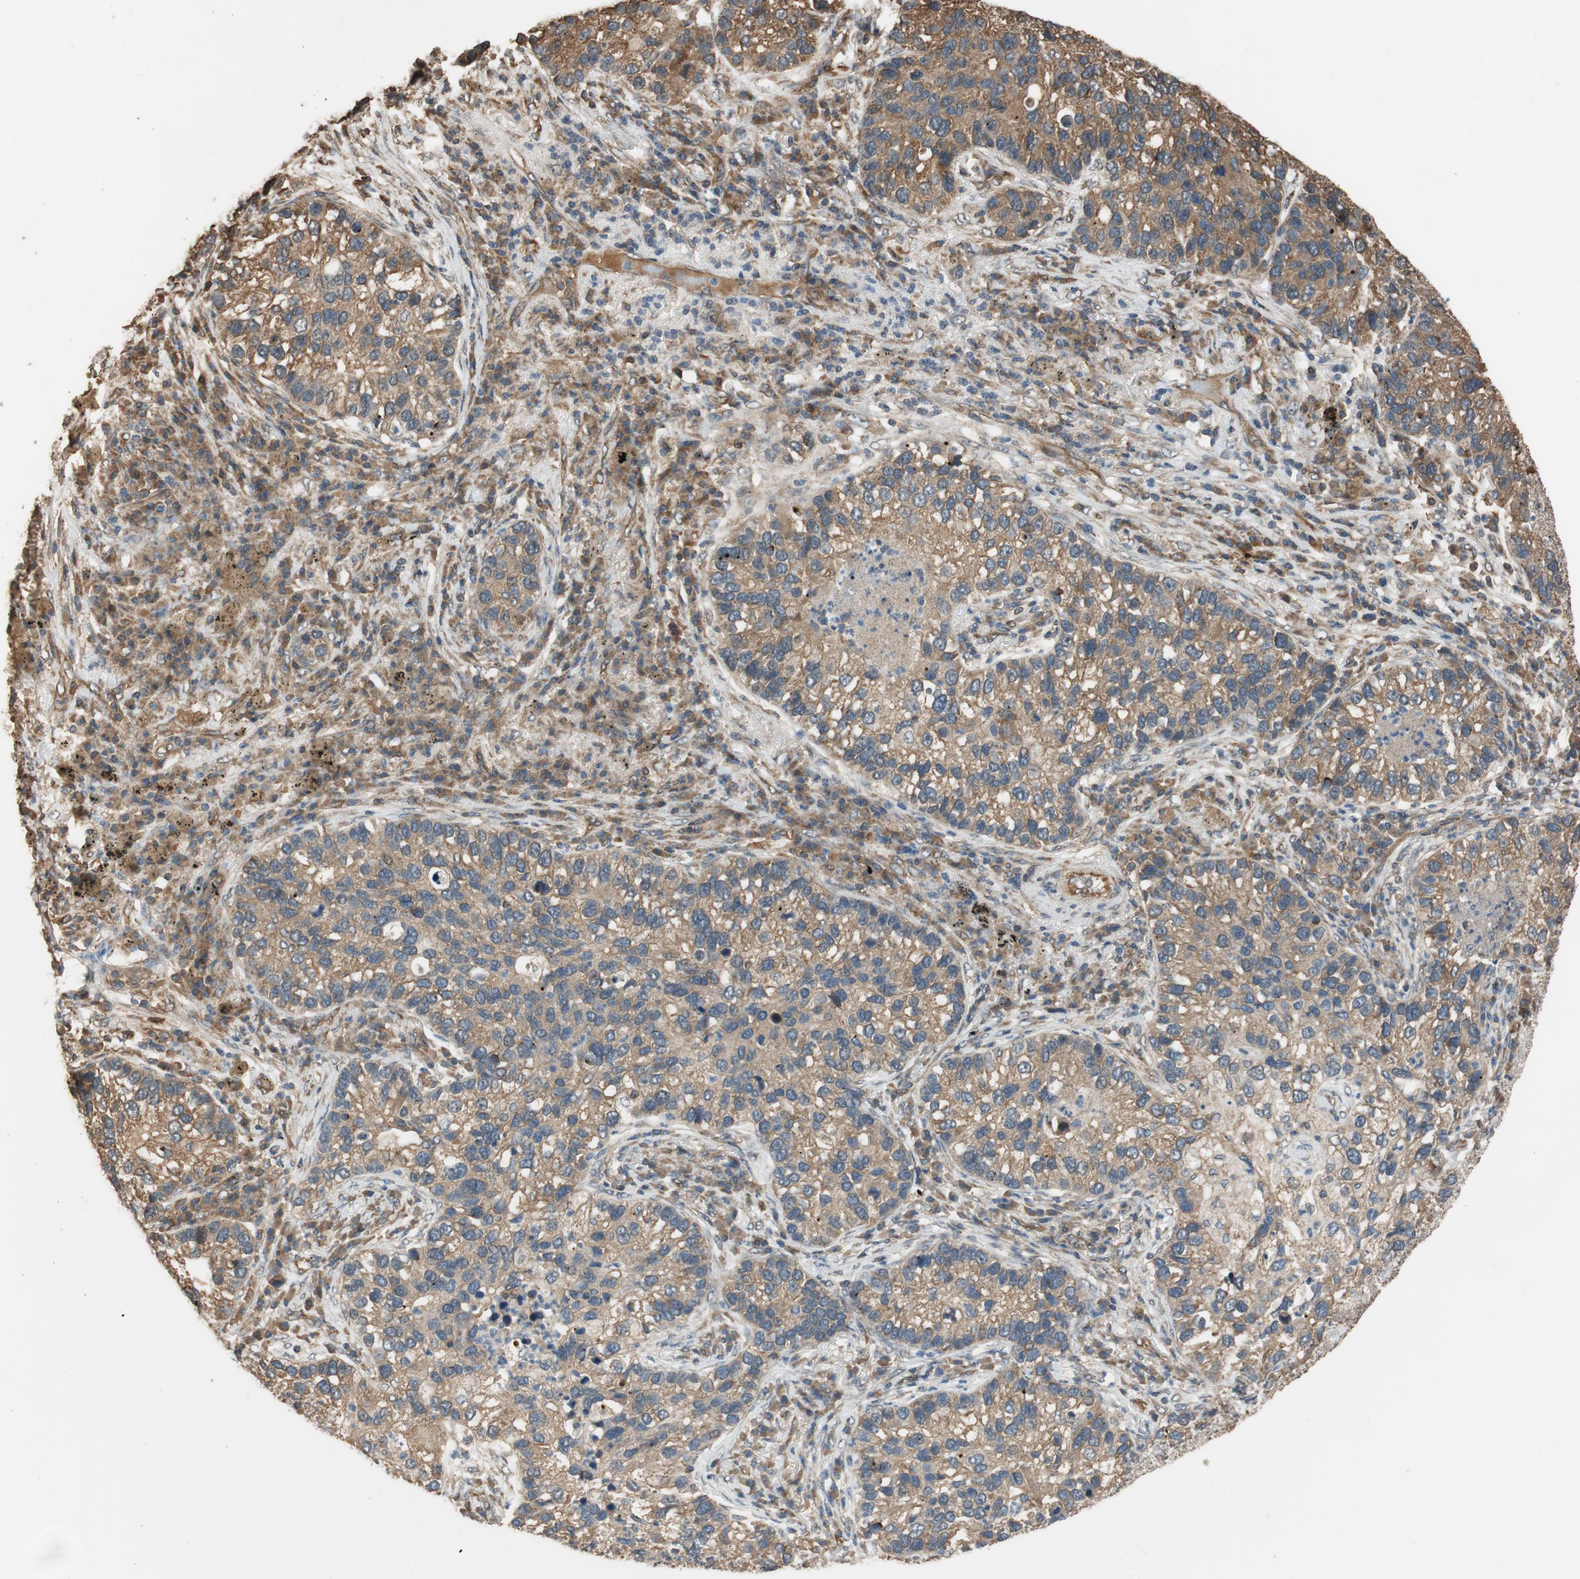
{"staining": {"intensity": "moderate", "quantity": ">75%", "location": "cytoplasmic/membranous"}, "tissue": "lung cancer", "cell_type": "Tumor cells", "image_type": "cancer", "snomed": [{"axis": "morphology", "description": "Normal tissue, NOS"}, {"axis": "morphology", "description": "Adenocarcinoma, NOS"}, {"axis": "topography", "description": "Bronchus"}, {"axis": "topography", "description": "Lung"}], "caption": "Tumor cells demonstrate moderate cytoplasmic/membranous expression in approximately >75% of cells in lung cancer (adenocarcinoma).", "gene": "MST1R", "patient": {"sex": "male", "age": 54}}